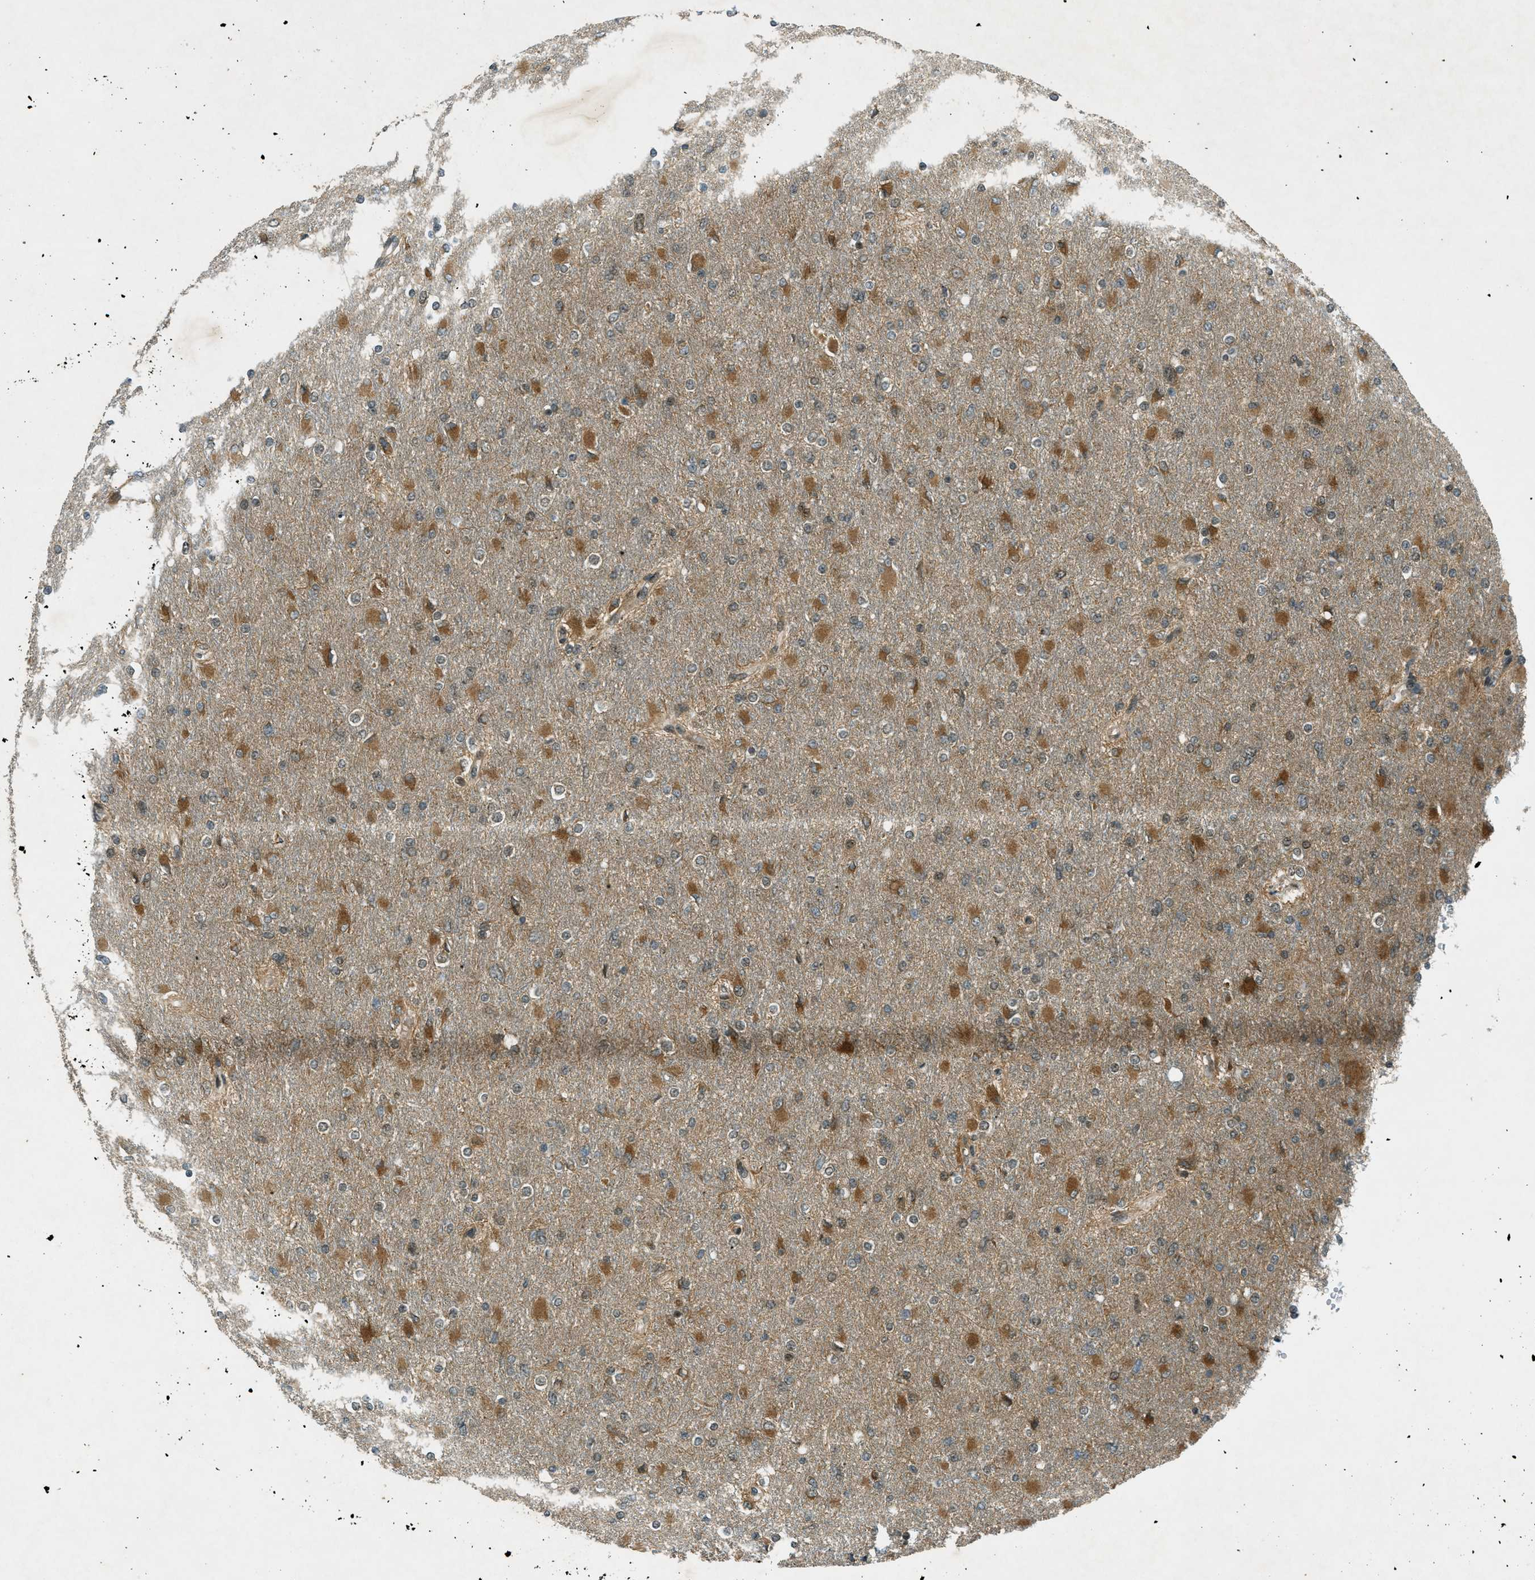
{"staining": {"intensity": "moderate", "quantity": ">75%", "location": "cytoplasmic/membranous"}, "tissue": "glioma", "cell_type": "Tumor cells", "image_type": "cancer", "snomed": [{"axis": "morphology", "description": "Glioma, malignant, High grade"}, {"axis": "topography", "description": "Cerebral cortex"}], "caption": "IHC micrograph of neoplastic tissue: human glioma stained using IHC shows medium levels of moderate protein expression localized specifically in the cytoplasmic/membranous of tumor cells, appearing as a cytoplasmic/membranous brown color.", "gene": "EIF2AK3", "patient": {"sex": "female", "age": 36}}